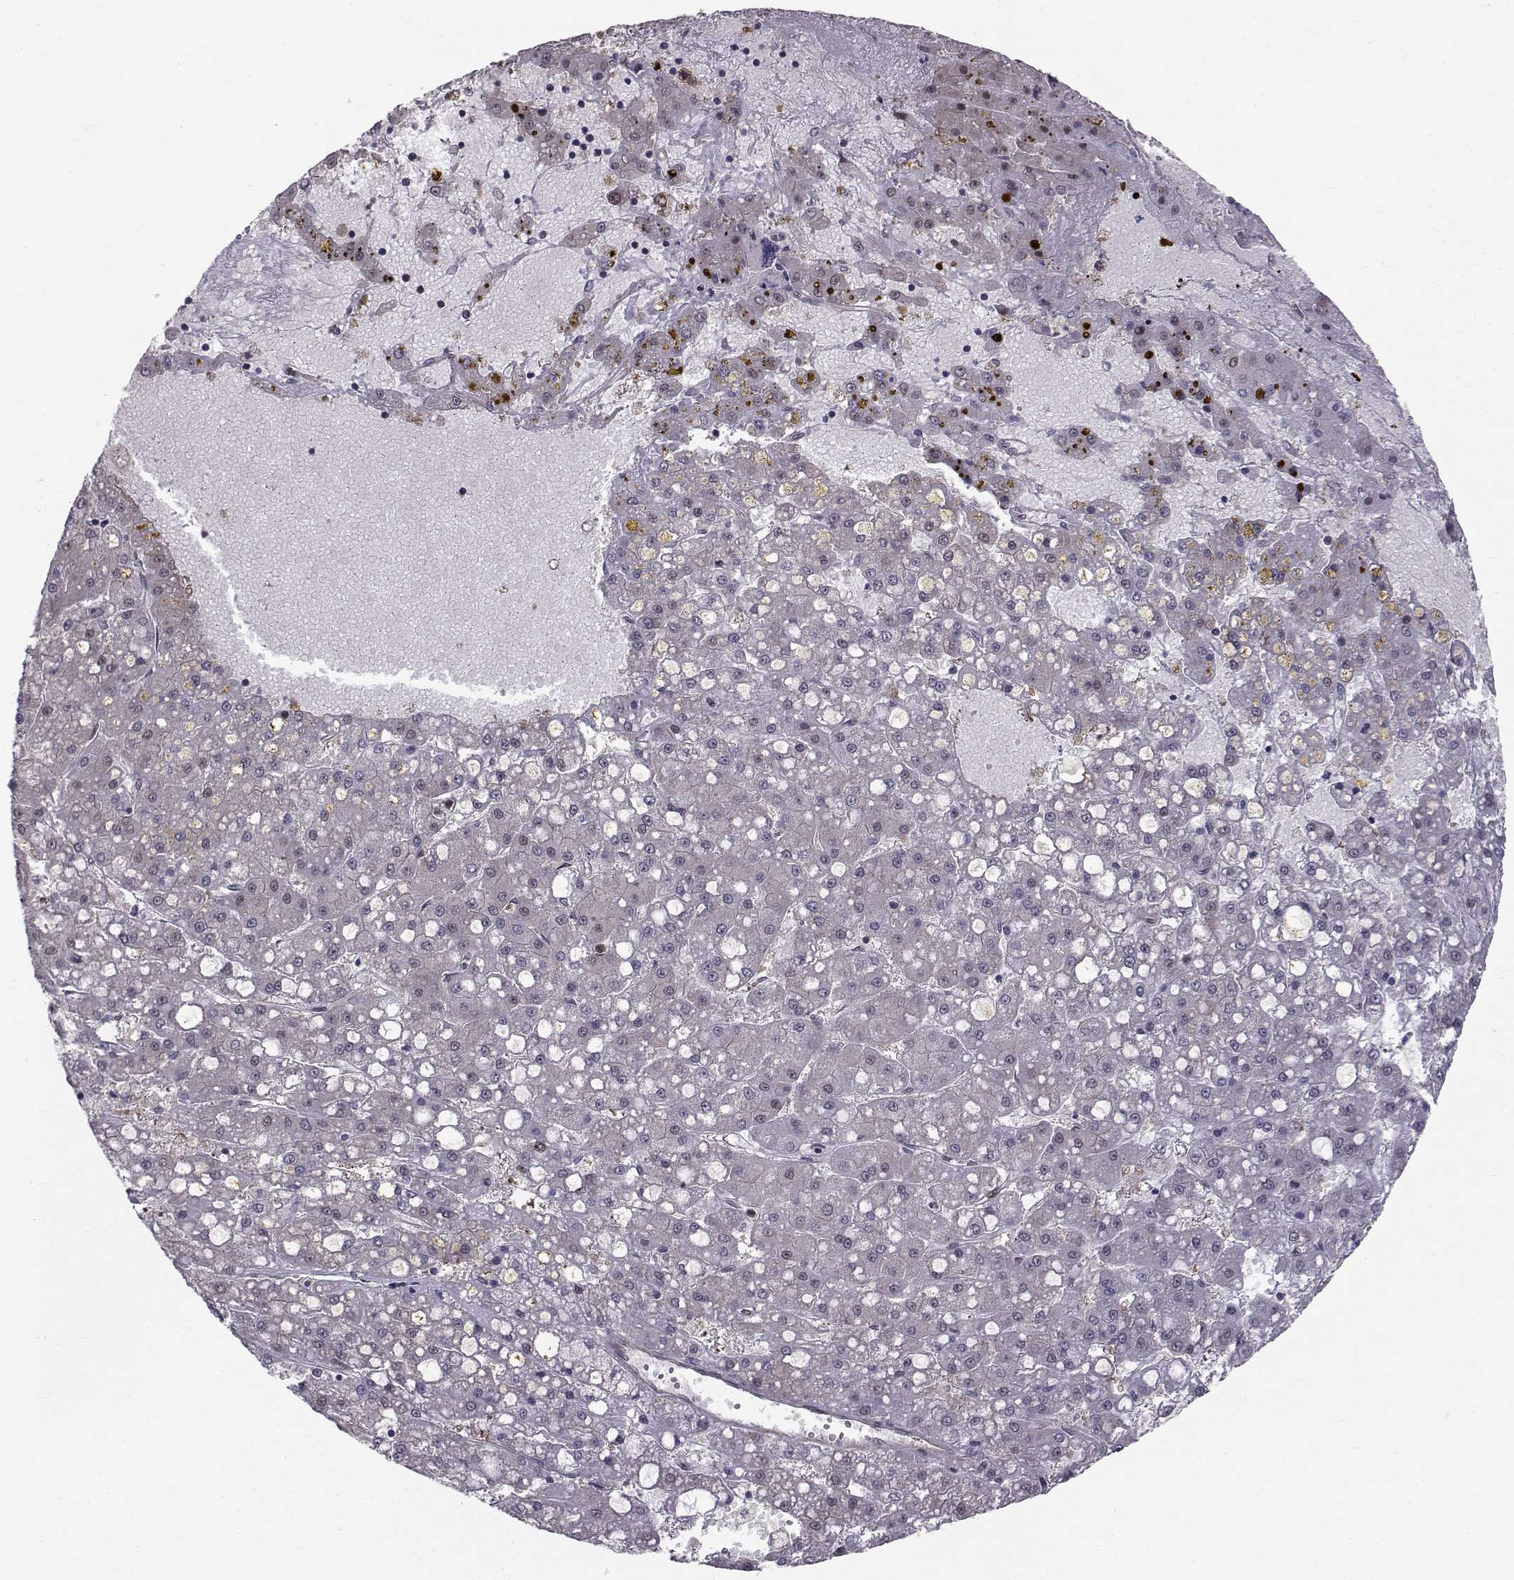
{"staining": {"intensity": "negative", "quantity": "none", "location": "none"}, "tissue": "liver cancer", "cell_type": "Tumor cells", "image_type": "cancer", "snomed": [{"axis": "morphology", "description": "Carcinoma, Hepatocellular, NOS"}, {"axis": "topography", "description": "Liver"}], "caption": "IHC micrograph of neoplastic tissue: human liver cancer (hepatocellular carcinoma) stained with DAB reveals no significant protein positivity in tumor cells.", "gene": "HSP90AB1", "patient": {"sex": "male", "age": 67}}